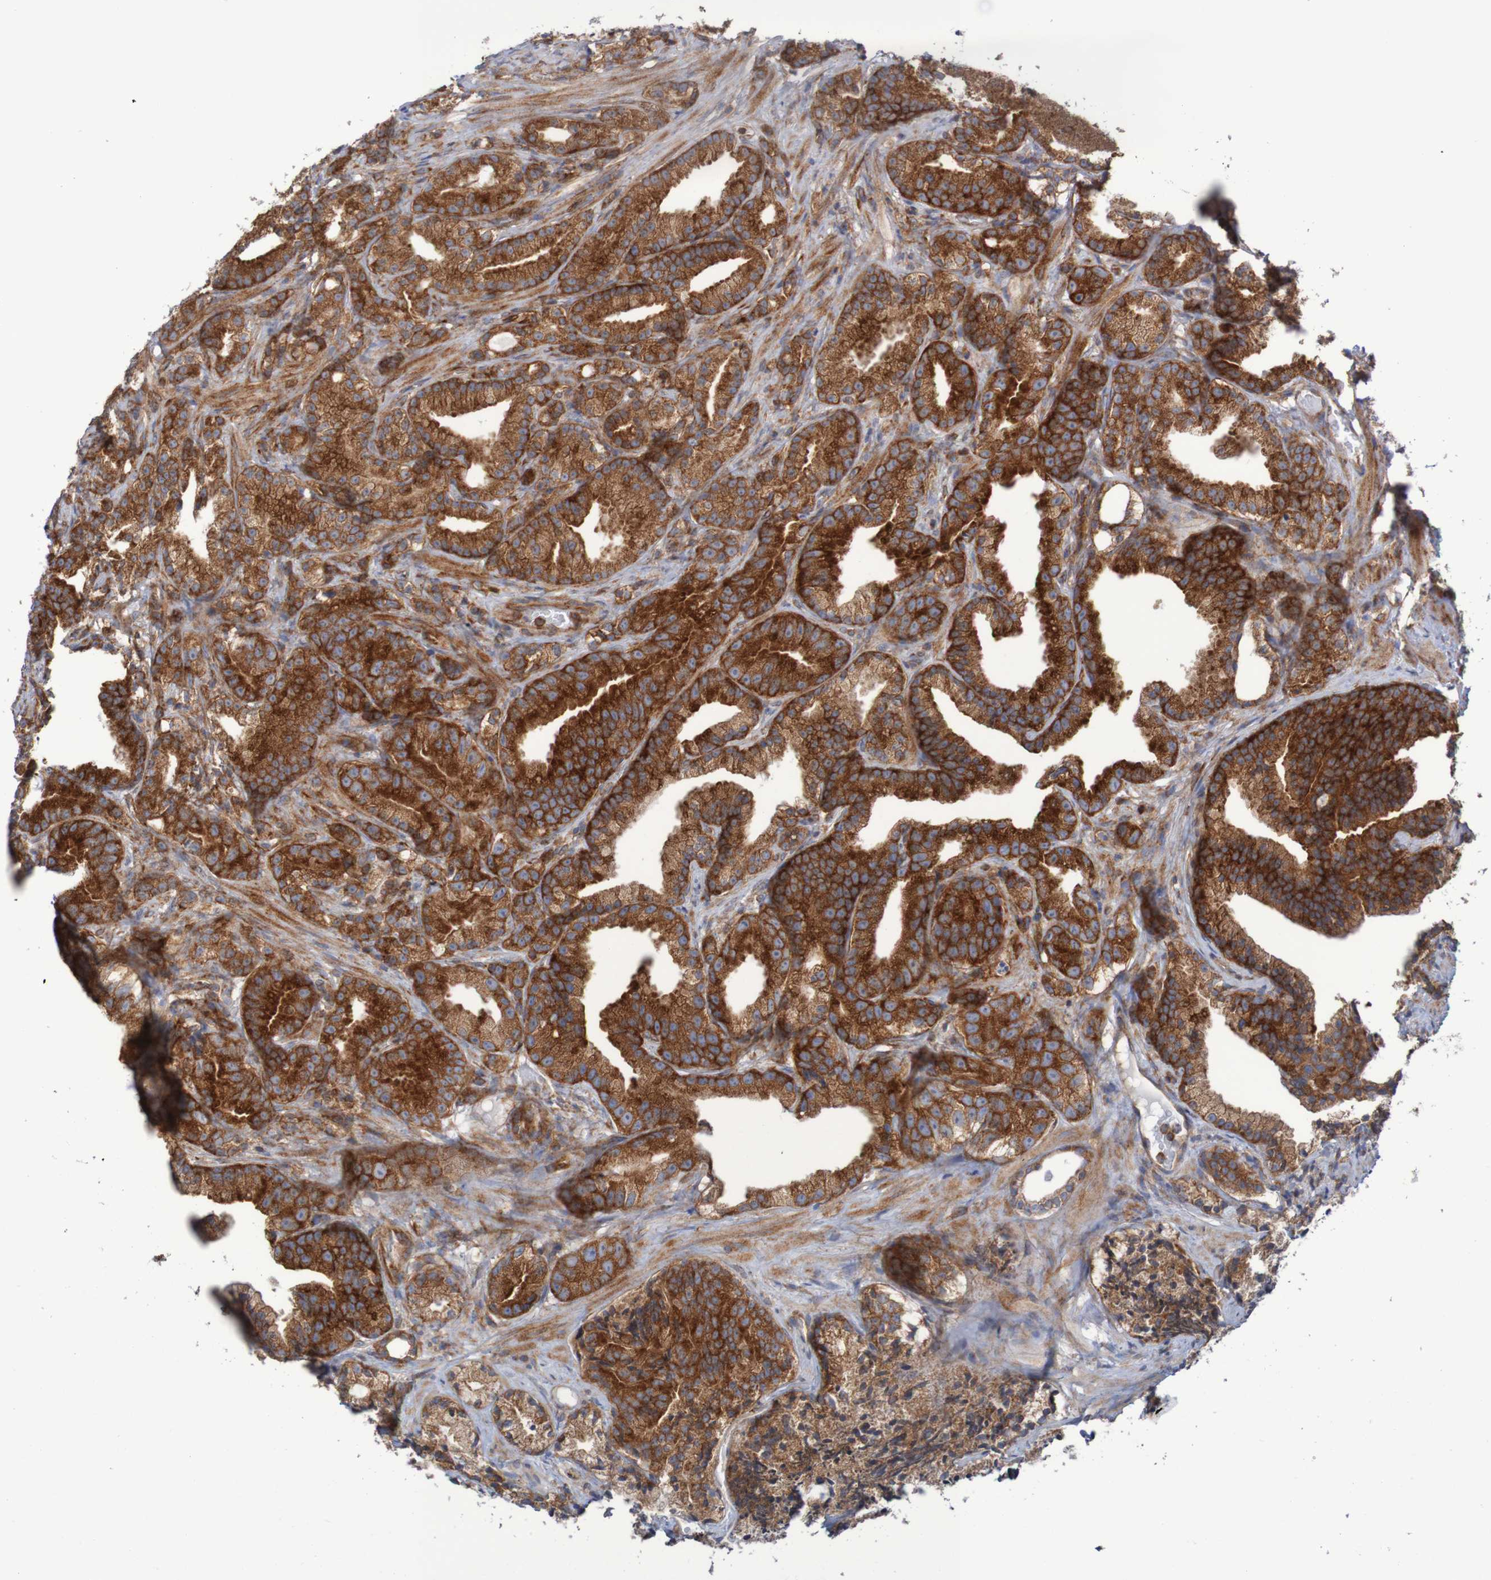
{"staining": {"intensity": "strong", "quantity": ">75%", "location": "cytoplasmic/membranous"}, "tissue": "prostate cancer", "cell_type": "Tumor cells", "image_type": "cancer", "snomed": [{"axis": "morphology", "description": "Adenocarcinoma, Low grade"}, {"axis": "topography", "description": "Prostate"}], "caption": "Prostate adenocarcinoma (low-grade) stained with a protein marker demonstrates strong staining in tumor cells.", "gene": "FXR2", "patient": {"sex": "male", "age": 89}}